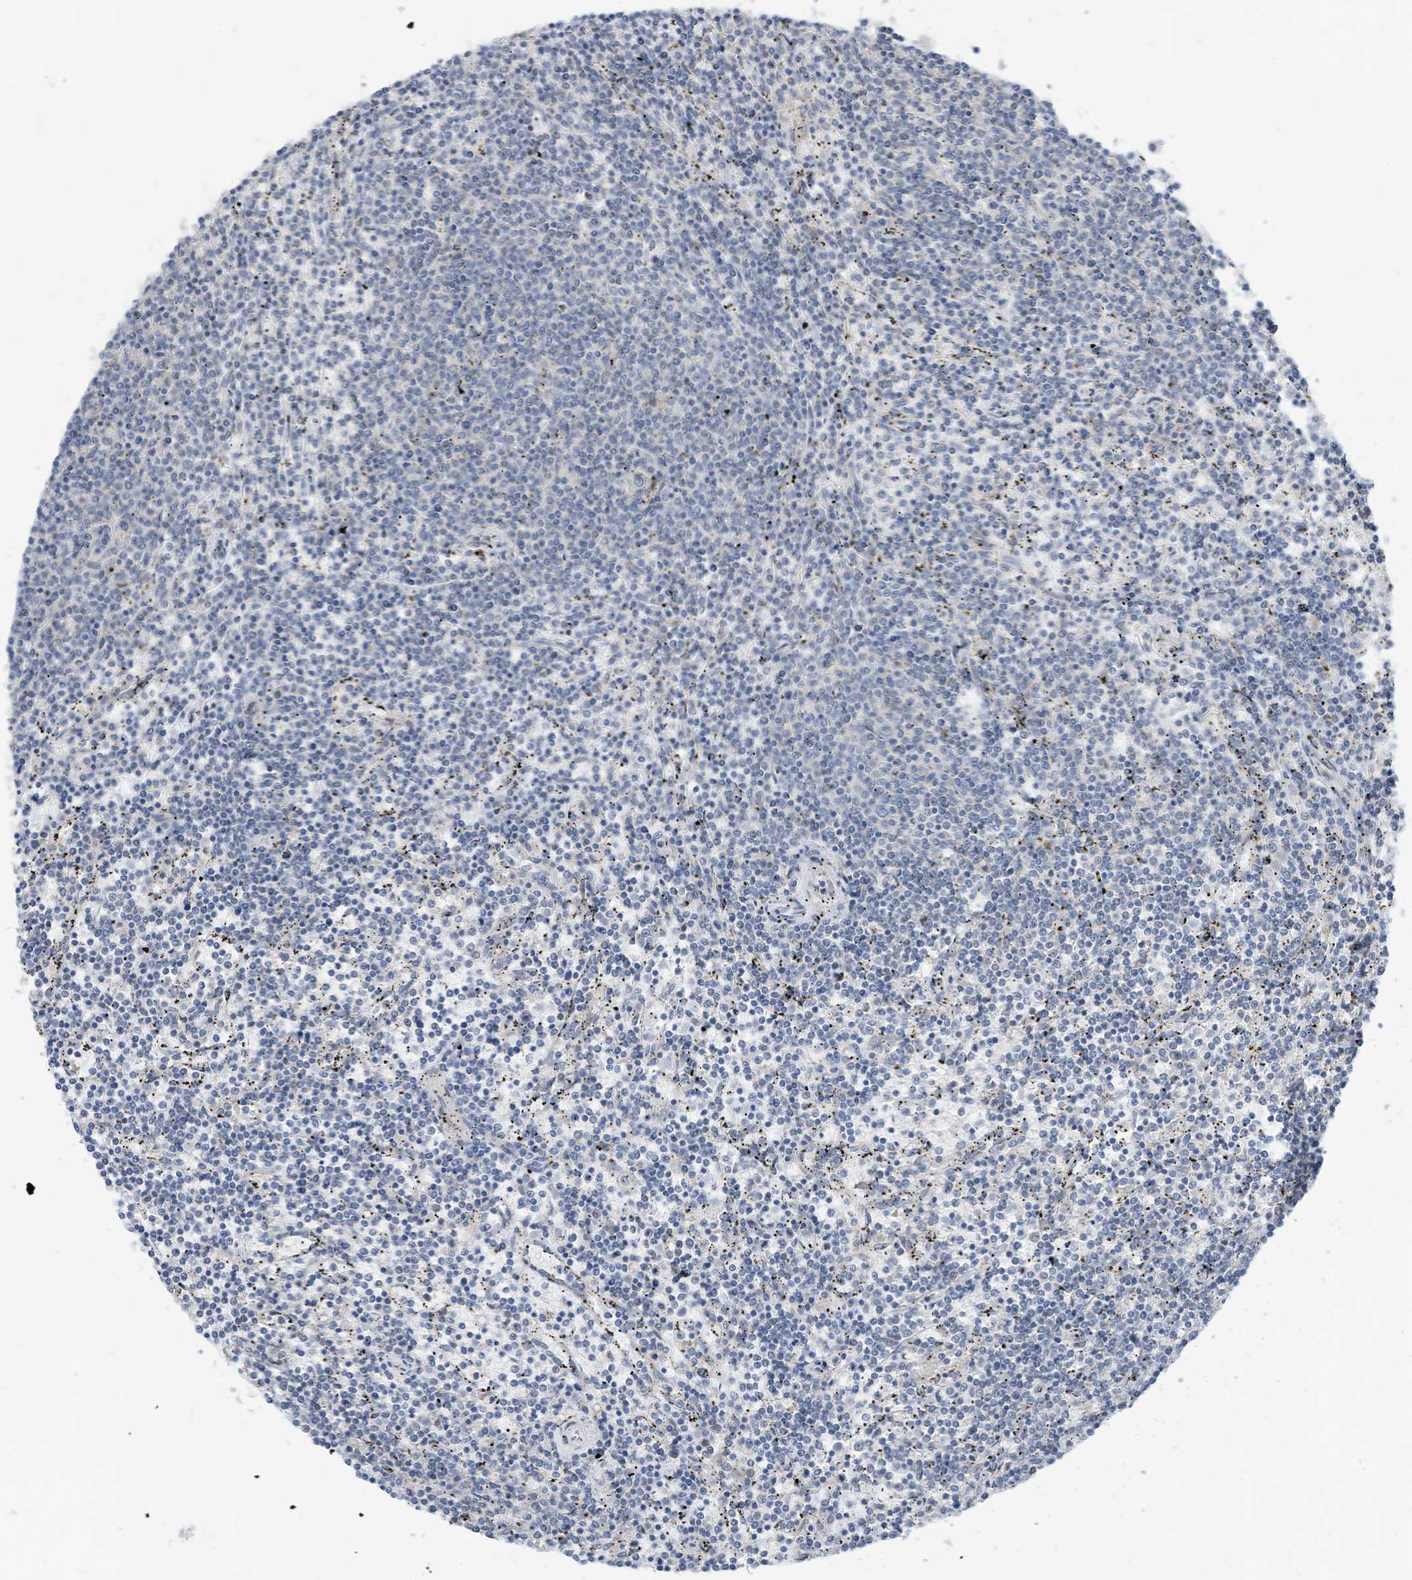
{"staining": {"intensity": "negative", "quantity": "none", "location": "none"}, "tissue": "lymphoma", "cell_type": "Tumor cells", "image_type": "cancer", "snomed": [{"axis": "morphology", "description": "Malignant lymphoma, non-Hodgkin's type, Low grade"}, {"axis": "topography", "description": "Spleen"}], "caption": "Image shows no significant protein staining in tumor cells of low-grade malignant lymphoma, non-Hodgkin's type. The staining is performed using DAB (3,3'-diaminobenzidine) brown chromogen with nuclei counter-stained in using hematoxylin.", "gene": "LDAH", "patient": {"sex": "female", "age": 50}}